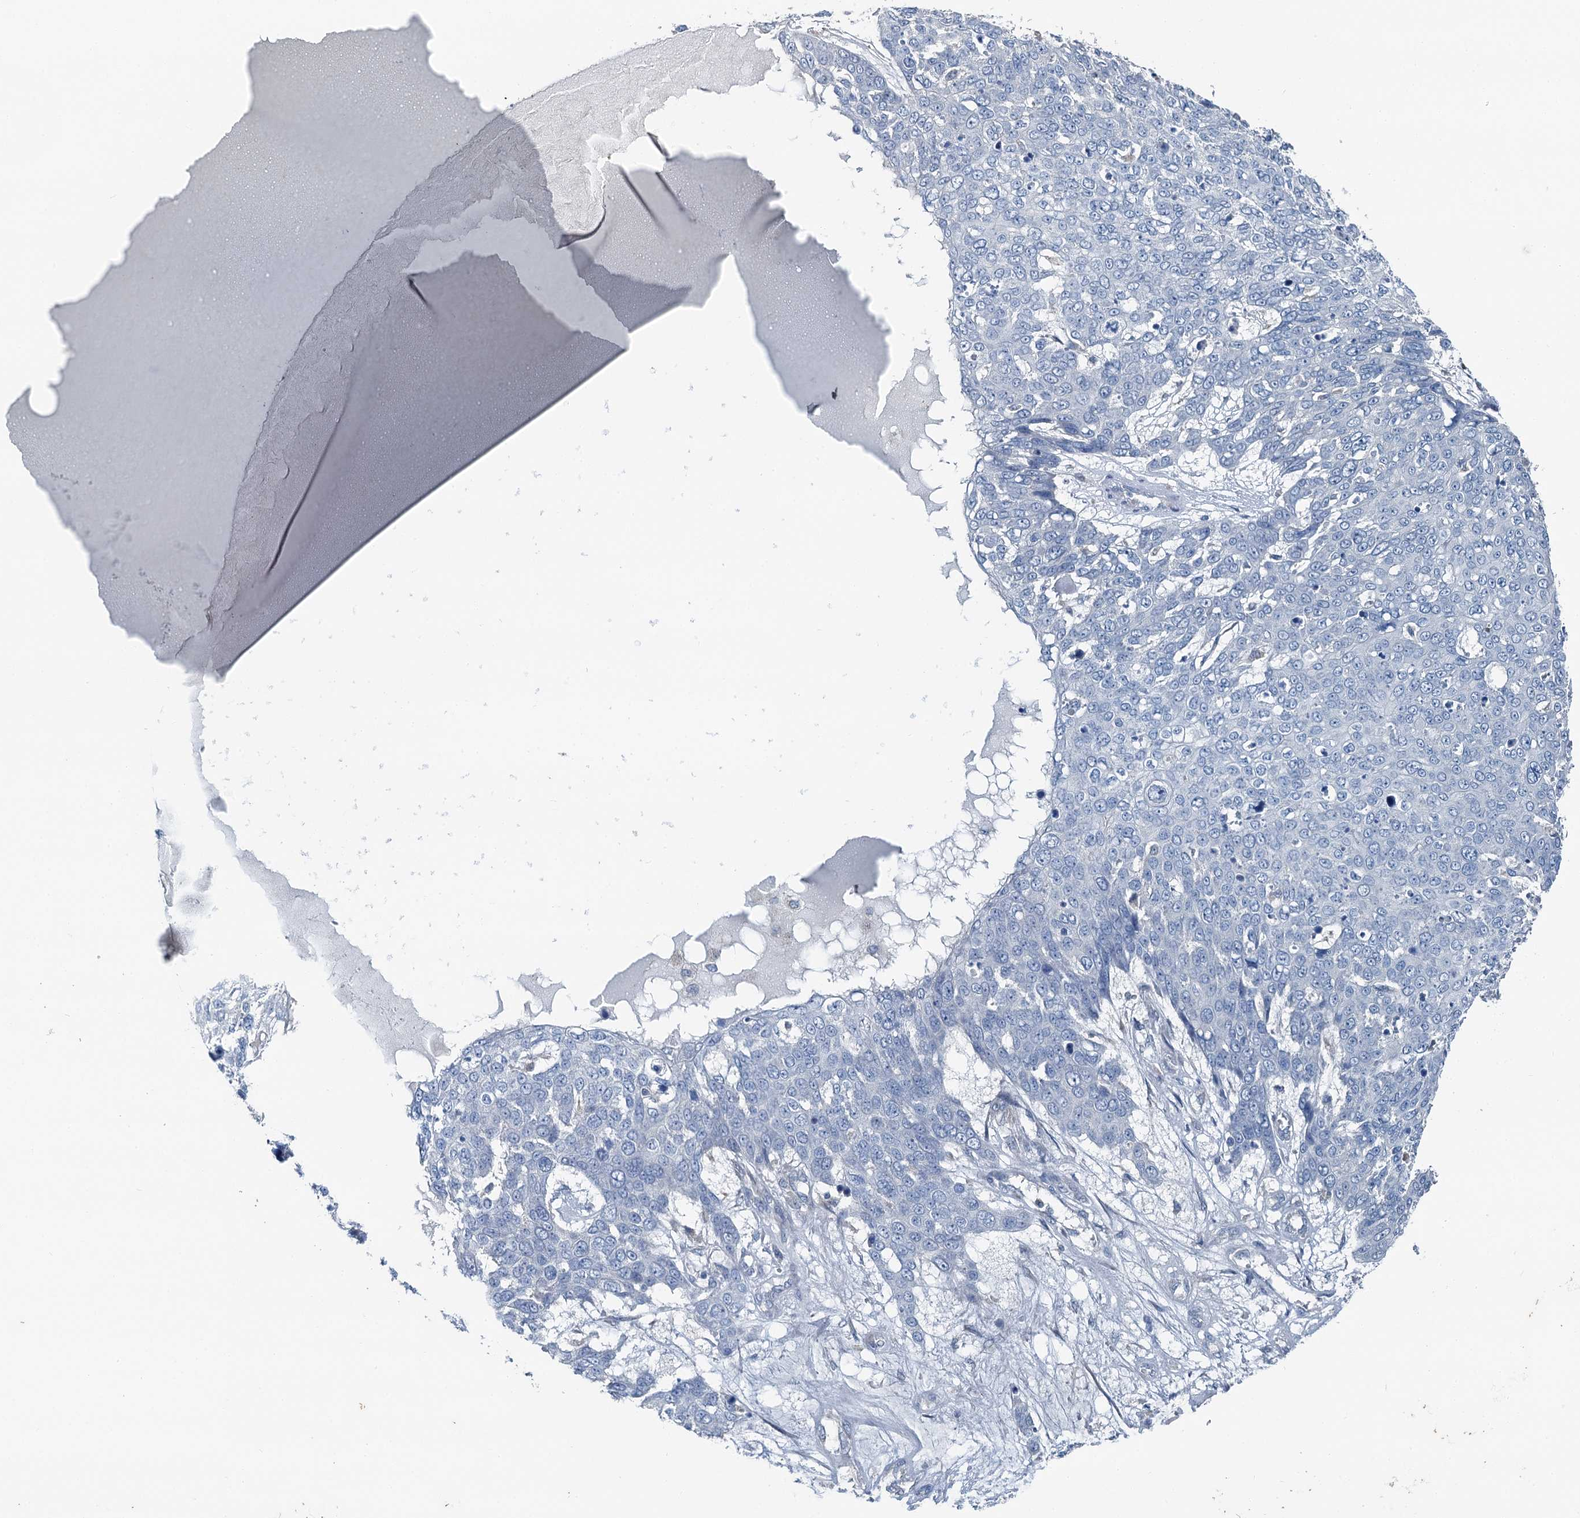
{"staining": {"intensity": "negative", "quantity": "none", "location": "none"}, "tissue": "skin cancer", "cell_type": "Tumor cells", "image_type": "cancer", "snomed": [{"axis": "morphology", "description": "Squamous cell carcinoma, NOS"}, {"axis": "topography", "description": "Skin"}], "caption": "Squamous cell carcinoma (skin) was stained to show a protein in brown. There is no significant staining in tumor cells.", "gene": "C6orf120", "patient": {"sex": "male", "age": 71}}